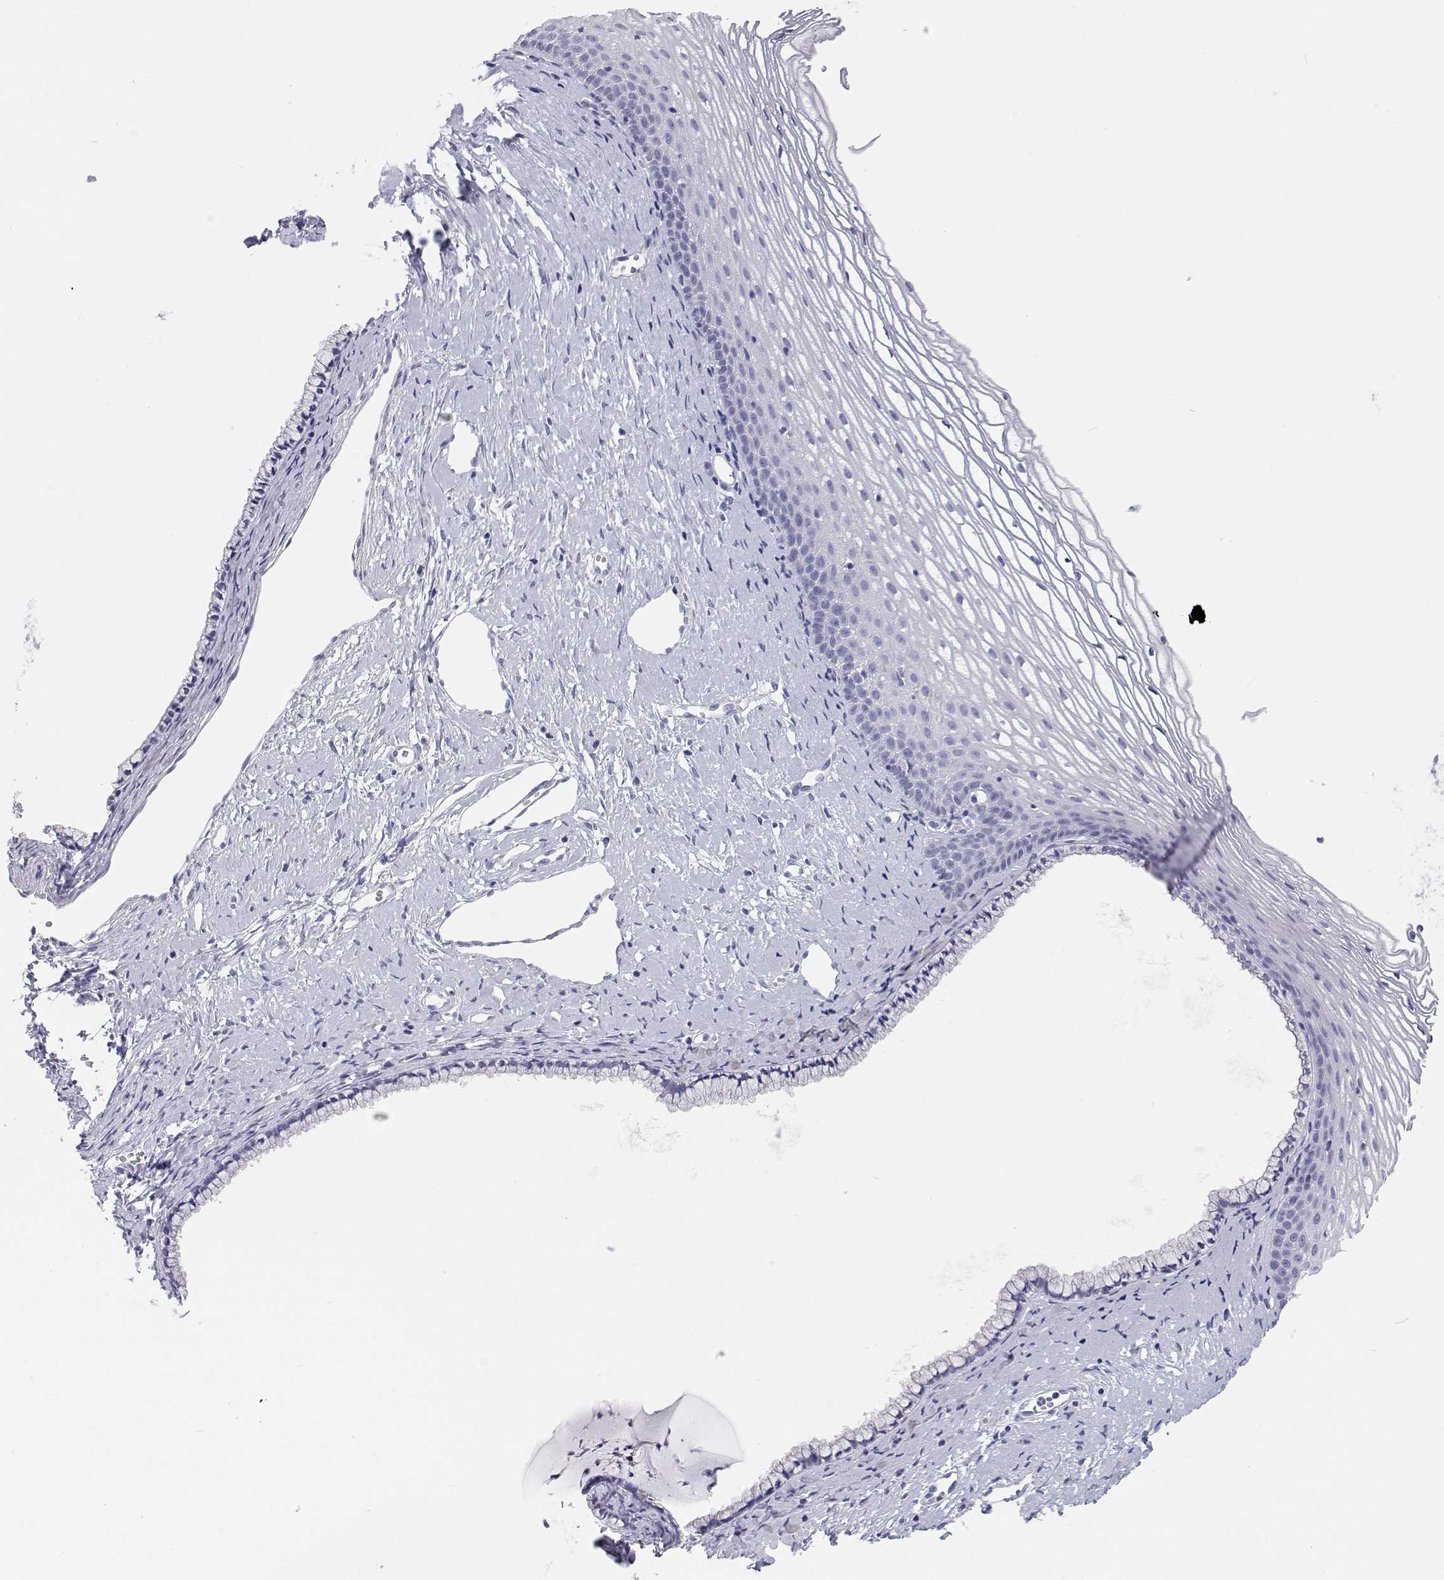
{"staining": {"intensity": "negative", "quantity": "none", "location": "none"}, "tissue": "cervix", "cell_type": "Glandular cells", "image_type": "normal", "snomed": [{"axis": "morphology", "description": "Normal tissue, NOS"}, {"axis": "topography", "description": "Cervix"}], "caption": "Glandular cells show no significant positivity in normal cervix. Brightfield microscopy of immunohistochemistry (IHC) stained with DAB (brown) and hematoxylin (blue), captured at high magnification.", "gene": "BHMT", "patient": {"sex": "female", "age": 40}}